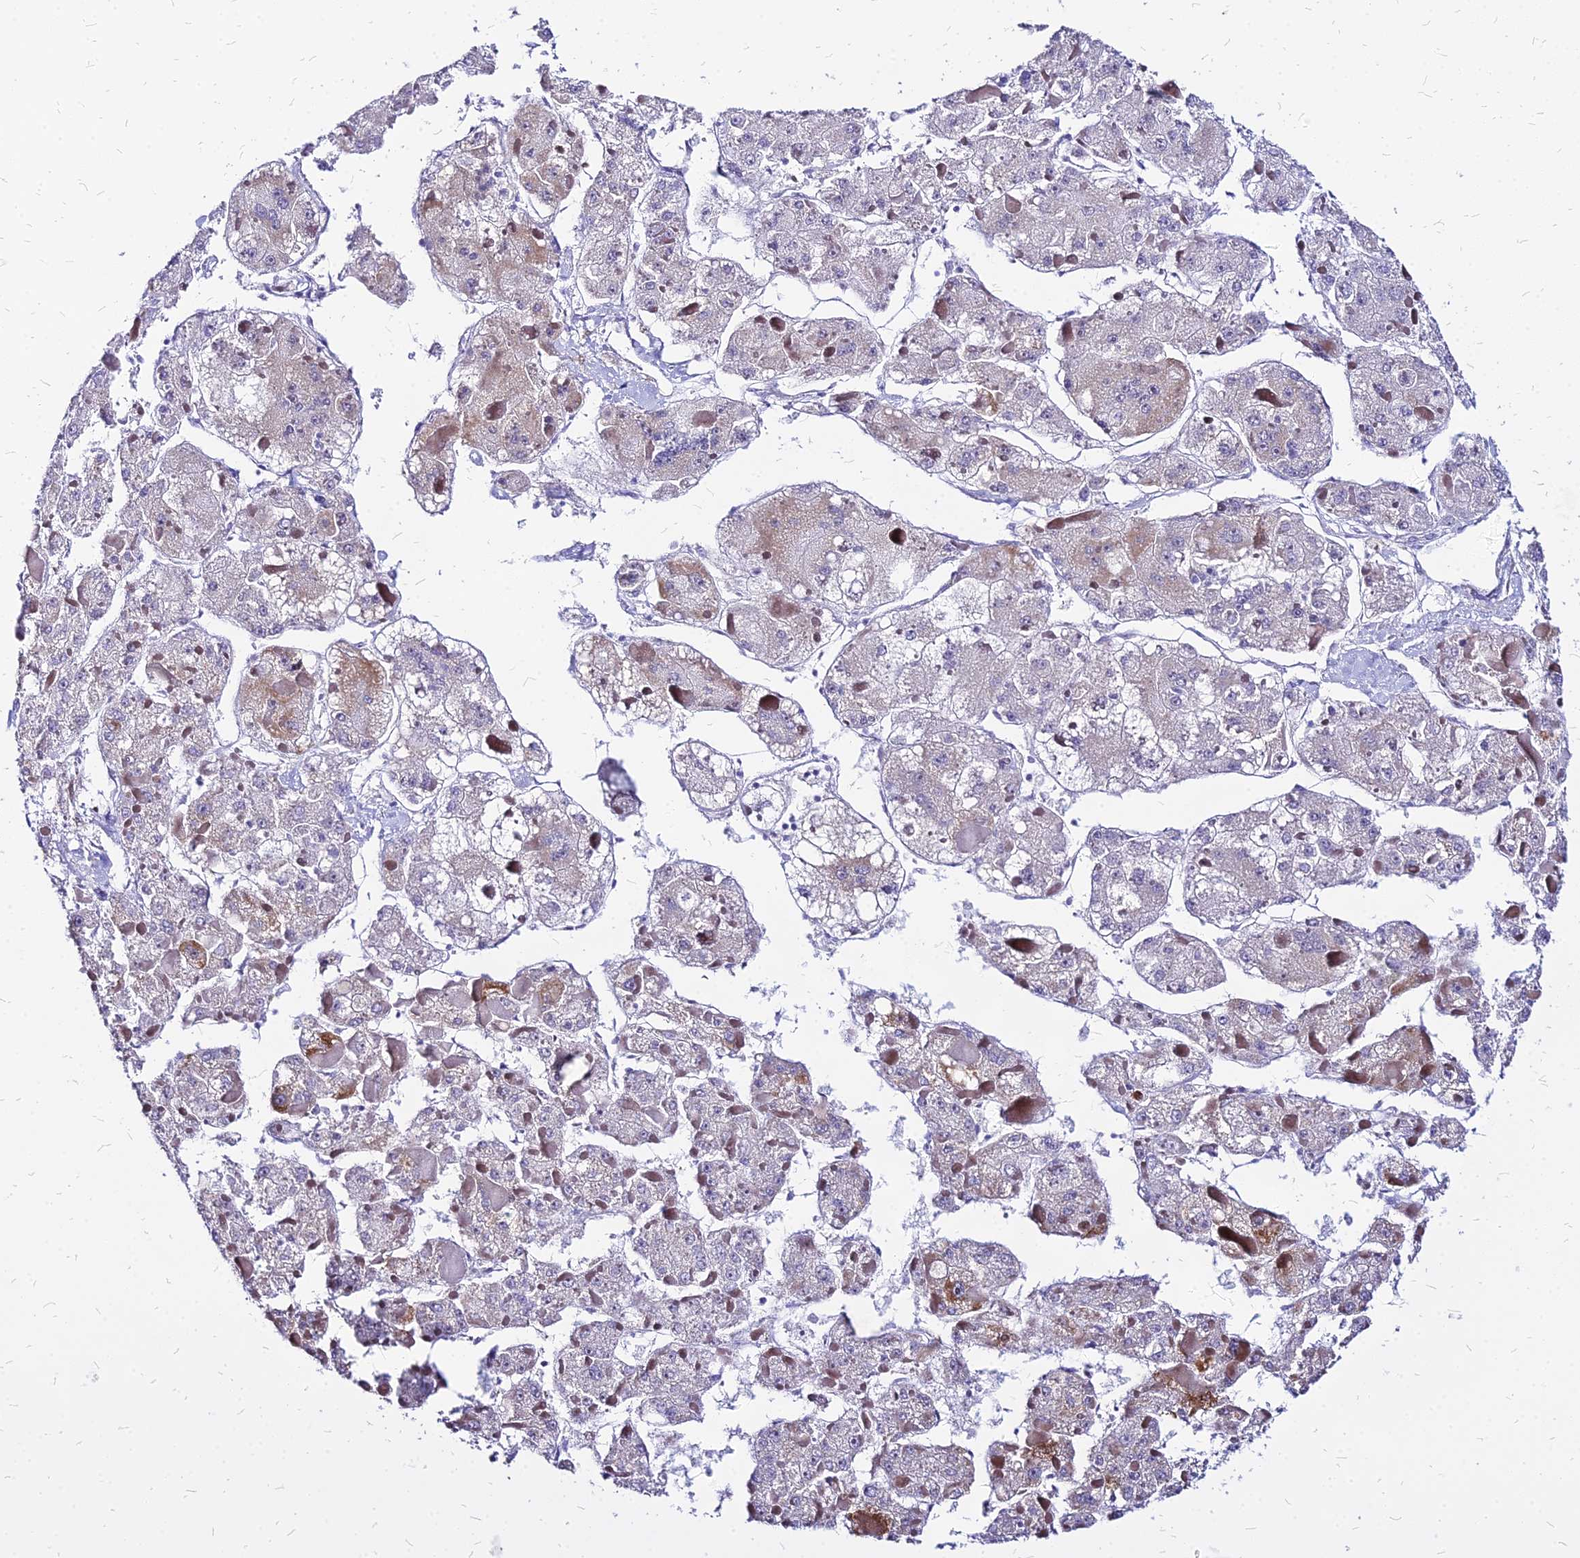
{"staining": {"intensity": "negative", "quantity": "none", "location": "none"}, "tissue": "liver cancer", "cell_type": "Tumor cells", "image_type": "cancer", "snomed": [{"axis": "morphology", "description": "Carcinoma, Hepatocellular, NOS"}, {"axis": "topography", "description": "Liver"}], "caption": "This is an immunohistochemistry image of hepatocellular carcinoma (liver). There is no staining in tumor cells.", "gene": "FDX2", "patient": {"sex": "female", "age": 73}}